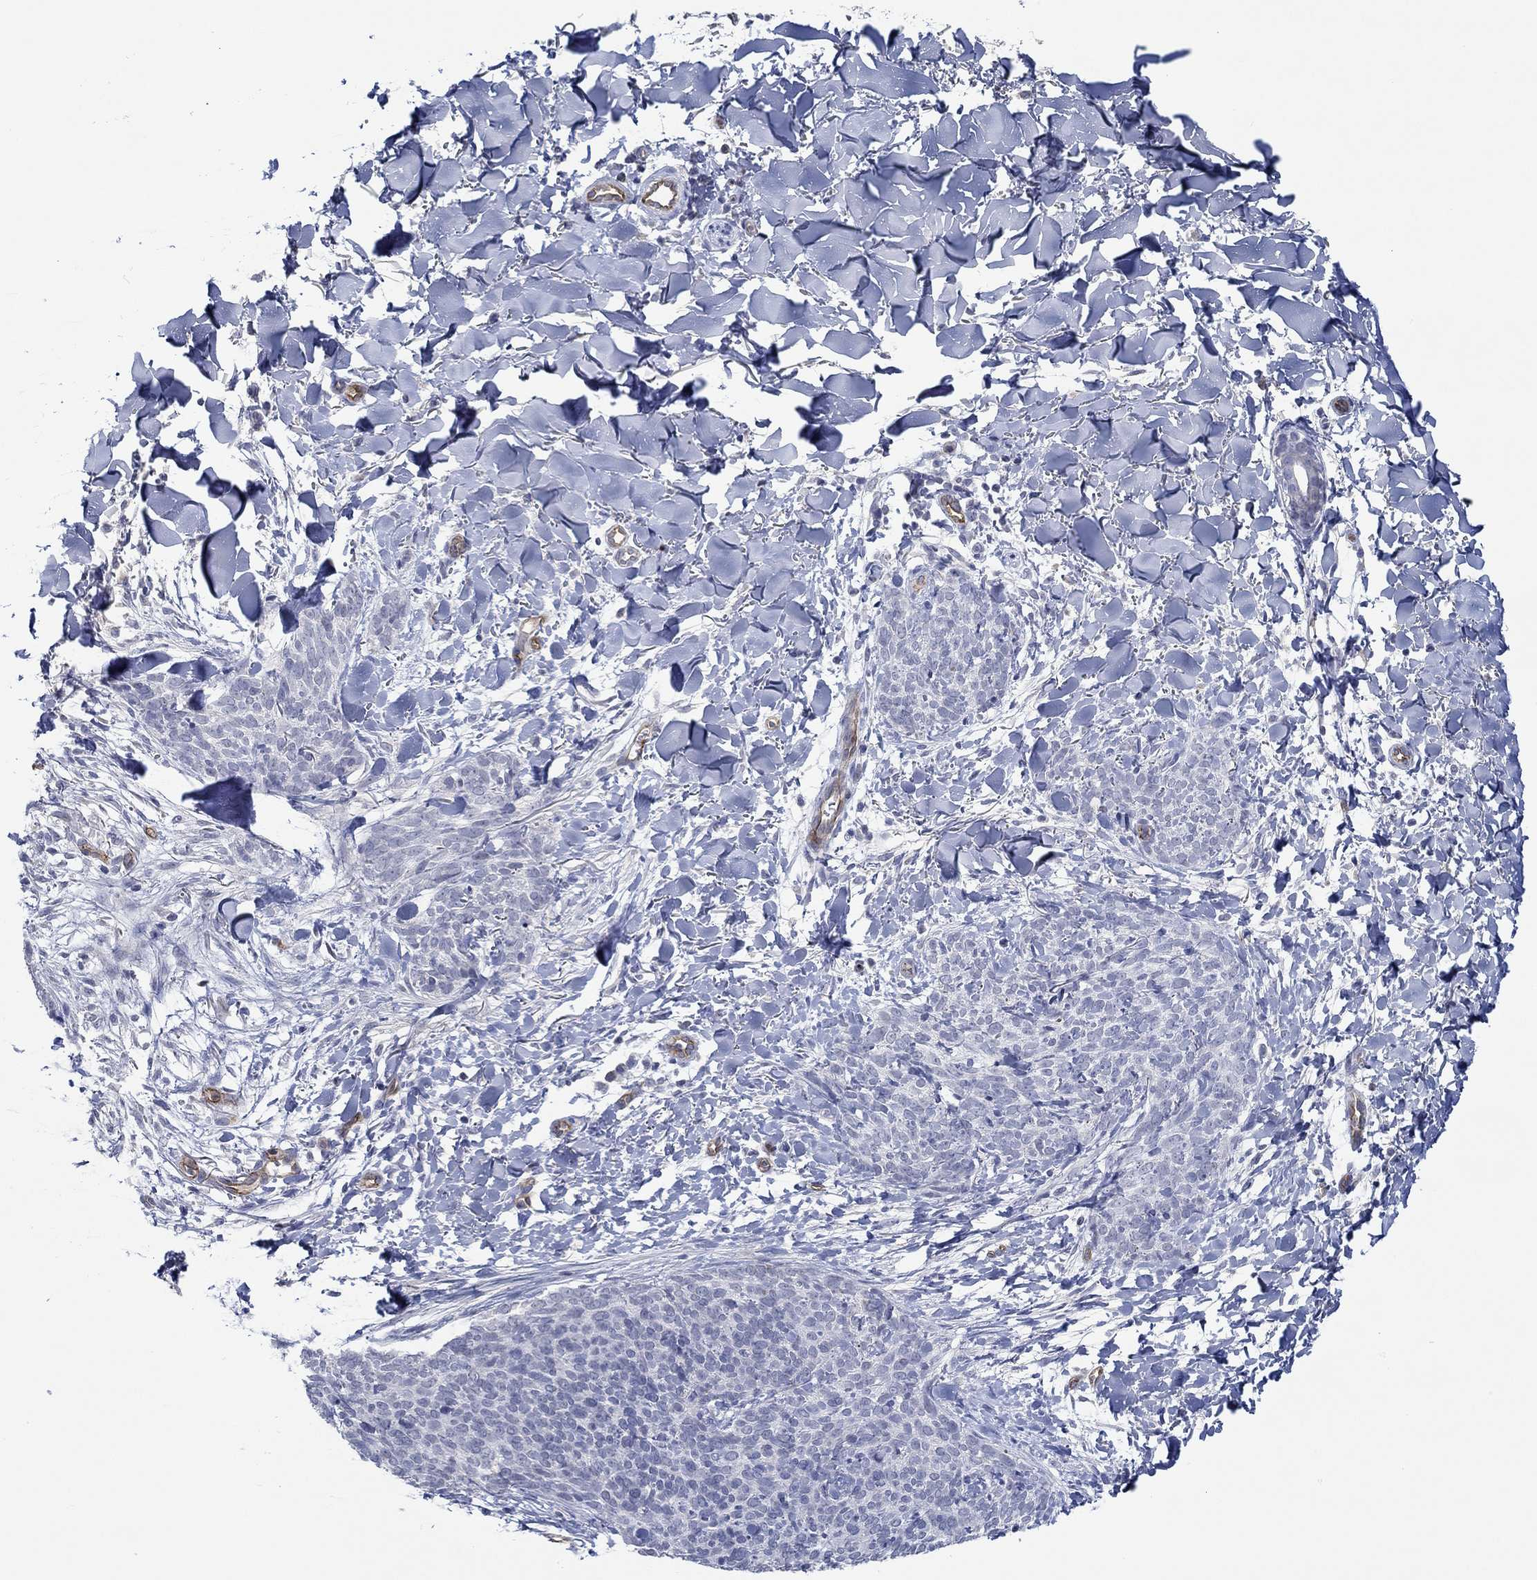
{"staining": {"intensity": "negative", "quantity": "none", "location": "none"}, "tissue": "skin cancer", "cell_type": "Tumor cells", "image_type": "cancer", "snomed": [{"axis": "morphology", "description": "Basal cell carcinoma"}, {"axis": "topography", "description": "Skin"}], "caption": "Image shows no protein expression in tumor cells of basal cell carcinoma (skin) tissue. (DAB (3,3'-diaminobenzidine) immunohistochemistry visualized using brightfield microscopy, high magnification).", "gene": "GJA5", "patient": {"sex": "male", "age": 64}}